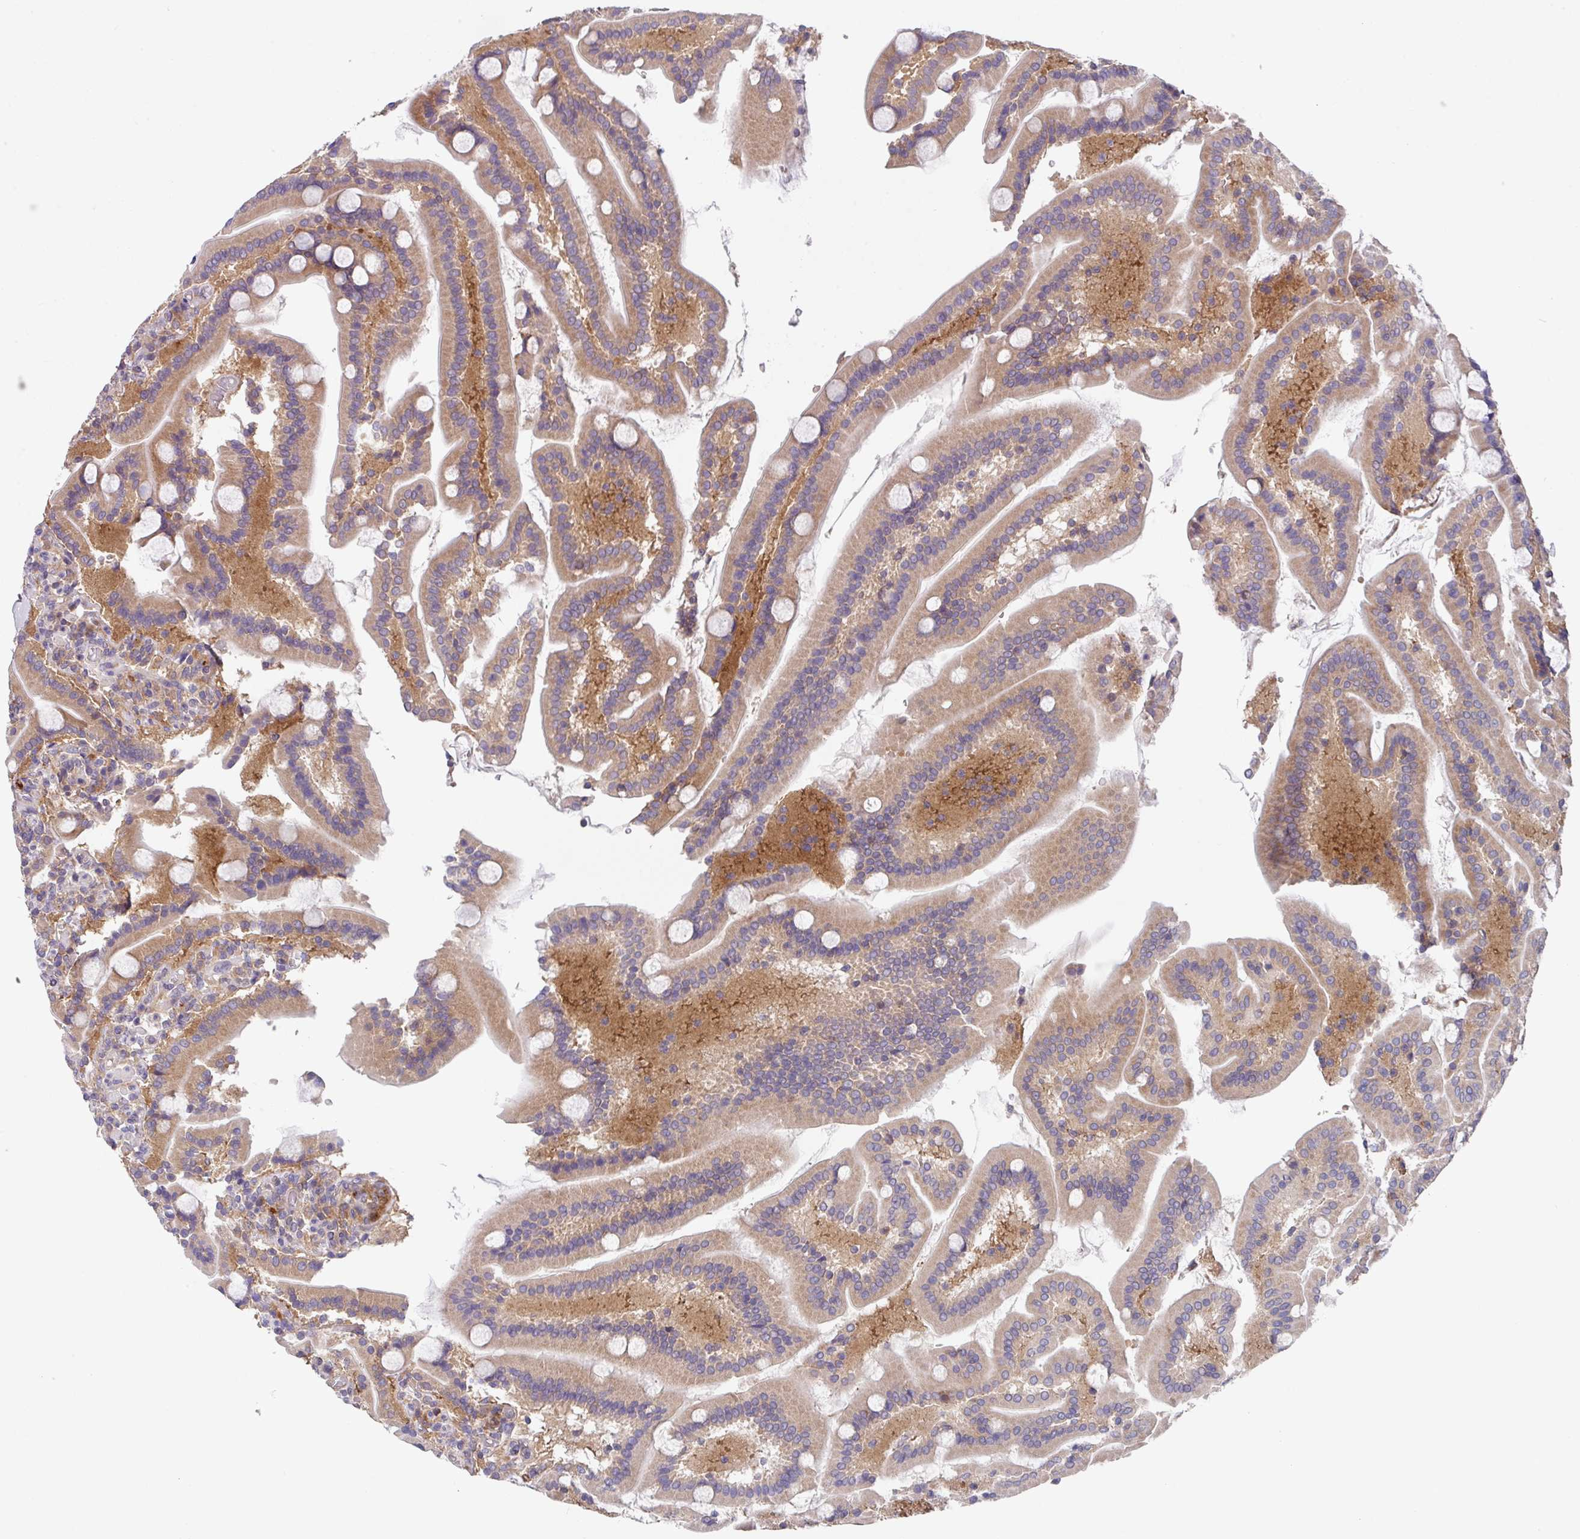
{"staining": {"intensity": "strong", "quantity": "25%-75%", "location": "cytoplasmic/membranous"}, "tissue": "duodenum", "cell_type": "Glandular cells", "image_type": "normal", "snomed": [{"axis": "morphology", "description": "Normal tissue, NOS"}, {"axis": "topography", "description": "Duodenum"}], "caption": "Benign duodenum exhibits strong cytoplasmic/membranous expression in about 25%-75% of glandular cells, visualized by immunohistochemistry.", "gene": "EIF4B", "patient": {"sex": "male", "age": 55}}